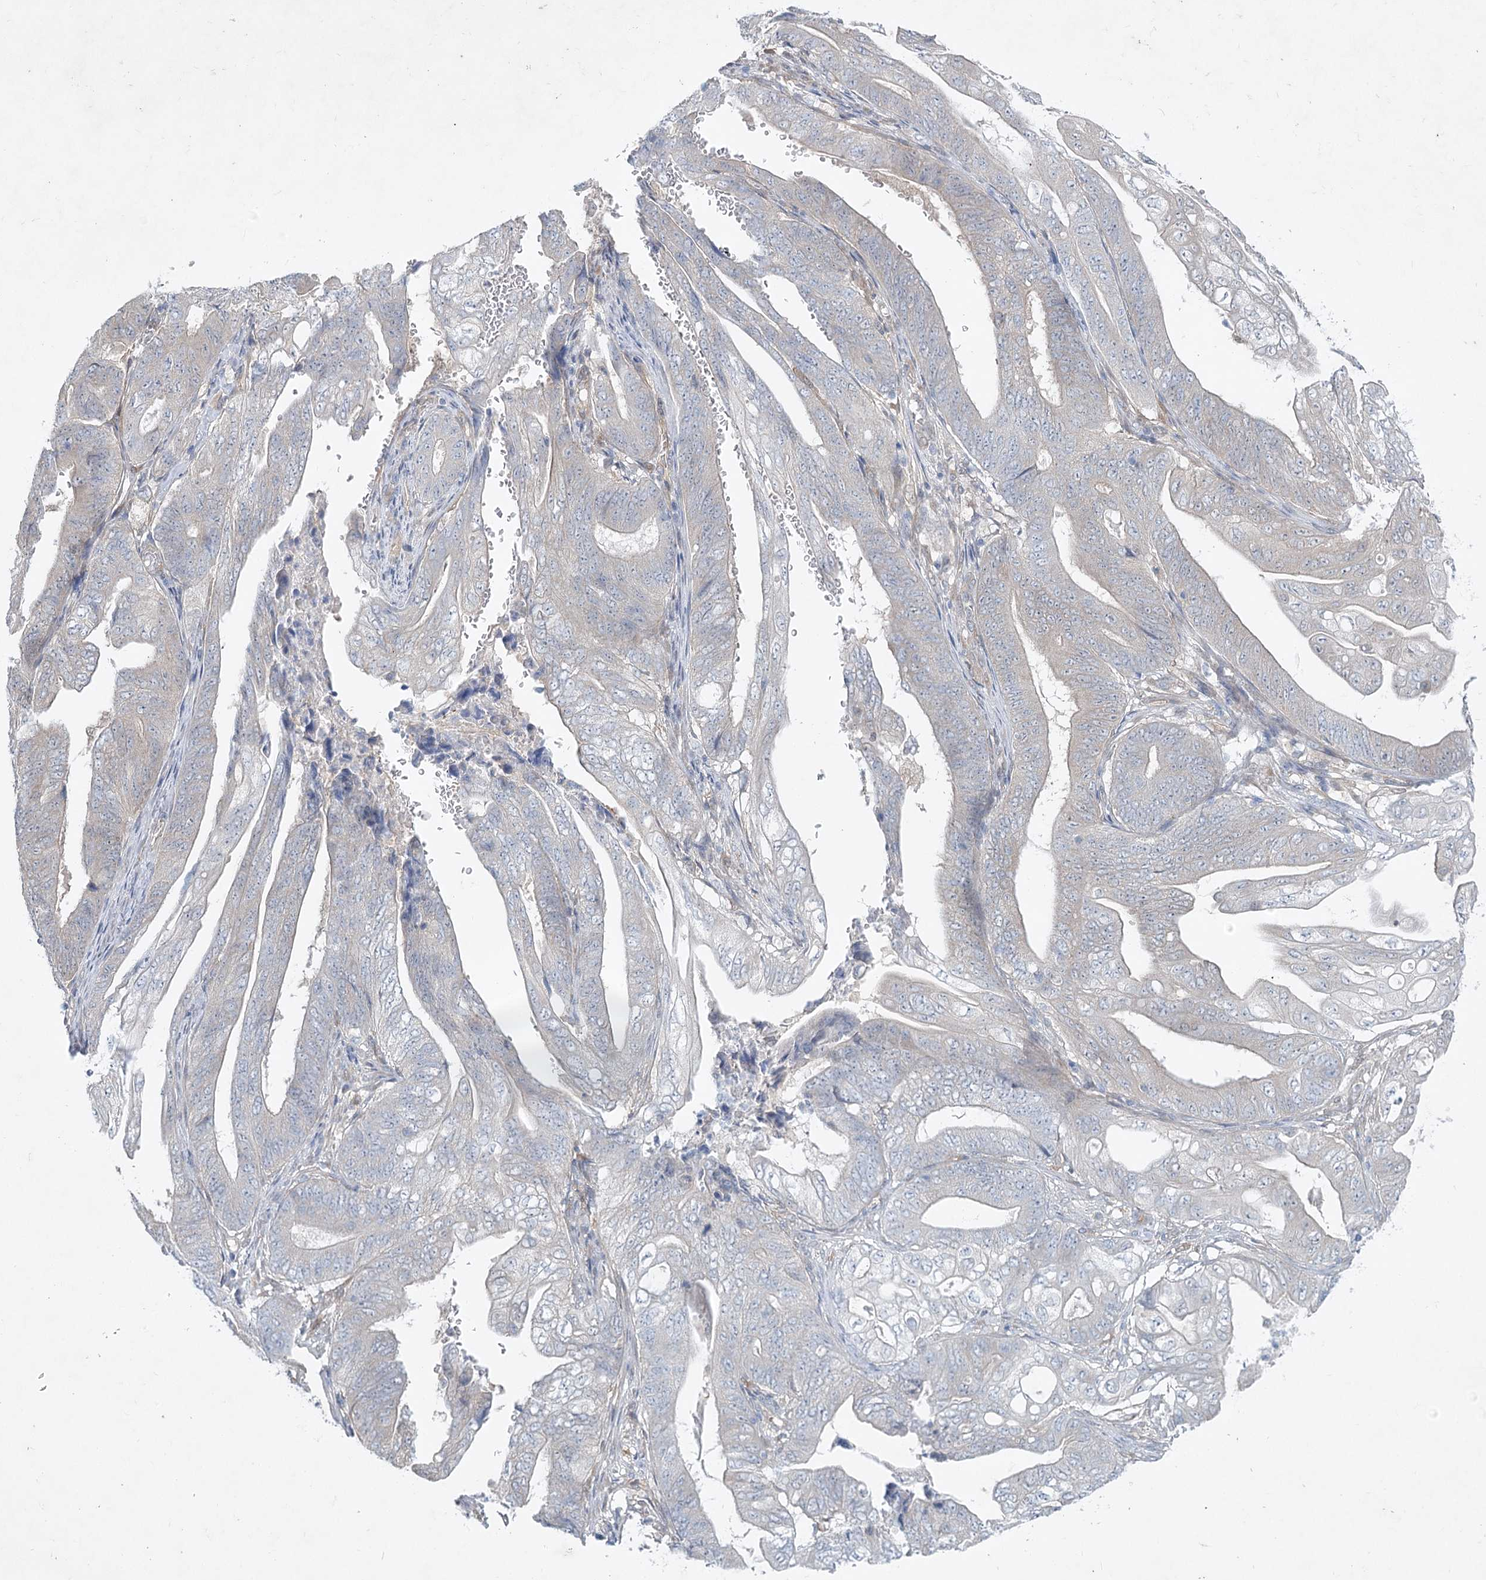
{"staining": {"intensity": "negative", "quantity": "none", "location": "none"}, "tissue": "stomach cancer", "cell_type": "Tumor cells", "image_type": "cancer", "snomed": [{"axis": "morphology", "description": "Adenocarcinoma, NOS"}, {"axis": "topography", "description": "Stomach"}], "caption": "This image is of adenocarcinoma (stomach) stained with IHC to label a protein in brown with the nuclei are counter-stained blue. There is no positivity in tumor cells. The staining is performed using DAB (3,3'-diaminobenzidine) brown chromogen with nuclei counter-stained in using hematoxylin.", "gene": "AAMDC", "patient": {"sex": "female", "age": 73}}